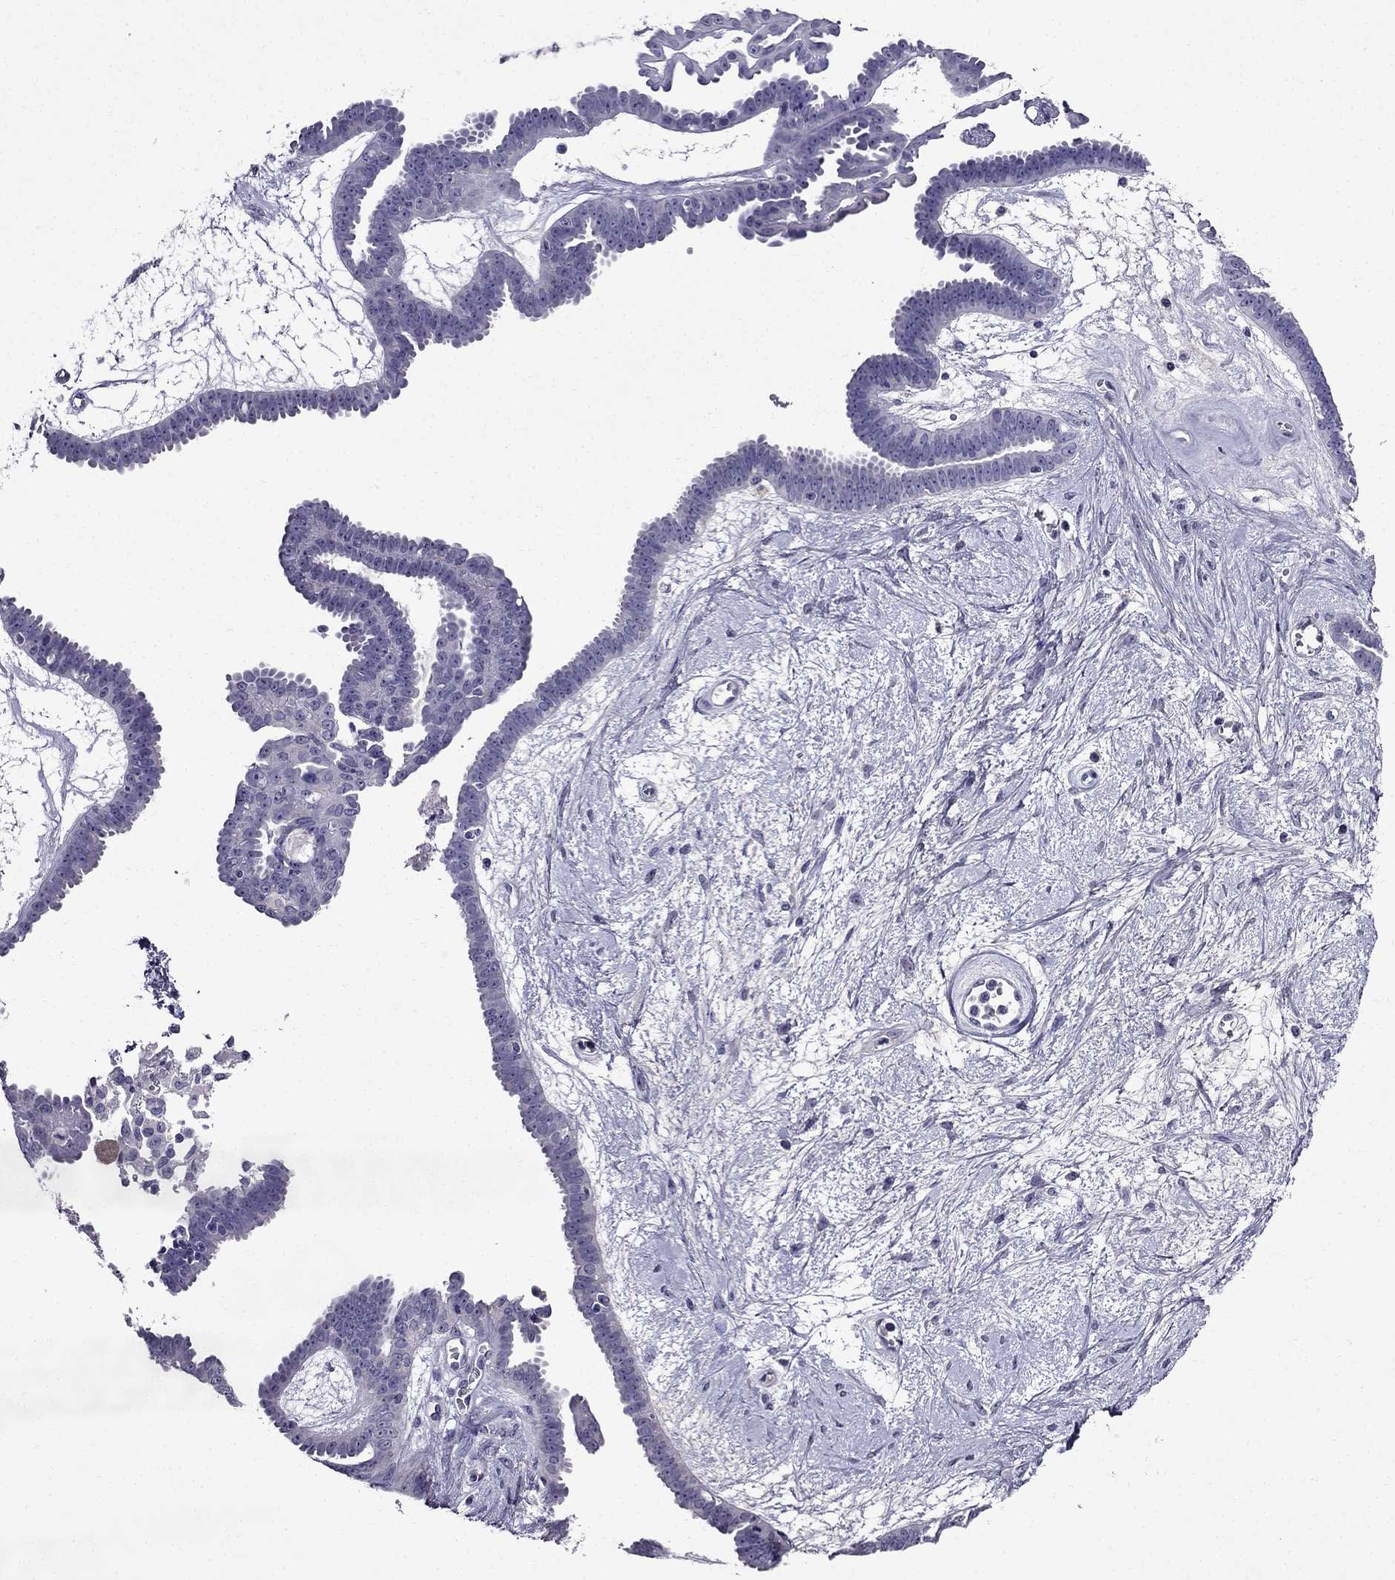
{"staining": {"intensity": "negative", "quantity": "none", "location": "none"}, "tissue": "ovarian cancer", "cell_type": "Tumor cells", "image_type": "cancer", "snomed": [{"axis": "morphology", "description": "Cystadenocarcinoma, serous, NOS"}, {"axis": "topography", "description": "Ovary"}], "caption": "Serous cystadenocarcinoma (ovarian) was stained to show a protein in brown. There is no significant expression in tumor cells.", "gene": "DNAH17", "patient": {"sex": "female", "age": 71}}